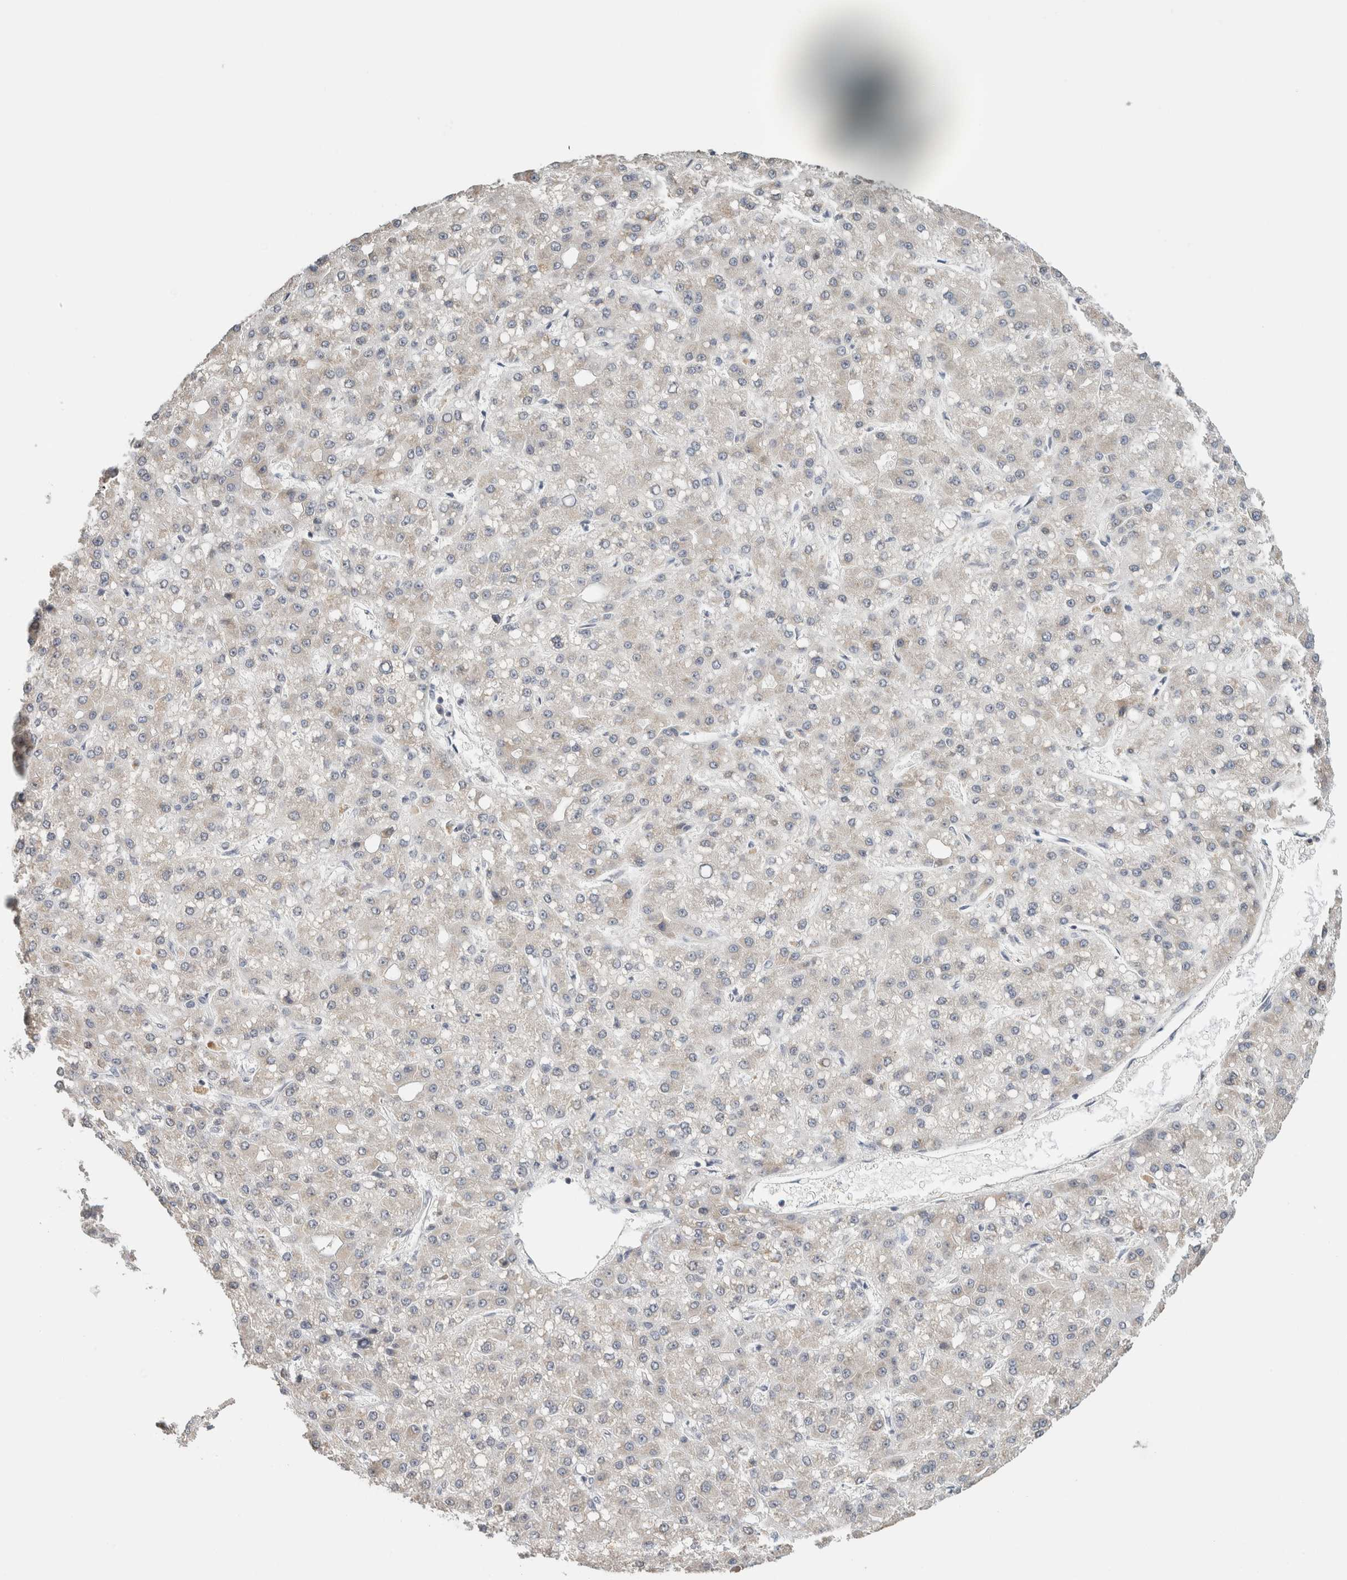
{"staining": {"intensity": "weak", "quantity": "<25%", "location": "cytoplasmic/membranous"}, "tissue": "liver cancer", "cell_type": "Tumor cells", "image_type": "cancer", "snomed": [{"axis": "morphology", "description": "Carcinoma, Hepatocellular, NOS"}, {"axis": "topography", "description": "Liver"}], "caption": "The IHC histopathology image has no significant staining in tumor cells of liver hepatocellular carcinoma tissue. The staining was performed using DAB to visualize the protein expression in brown, while the nuclei were stained in blue with hematoxylin (Magnification: 20x).", "gene": "CRAT", "patient": {"sex": "male", "age": 67}}